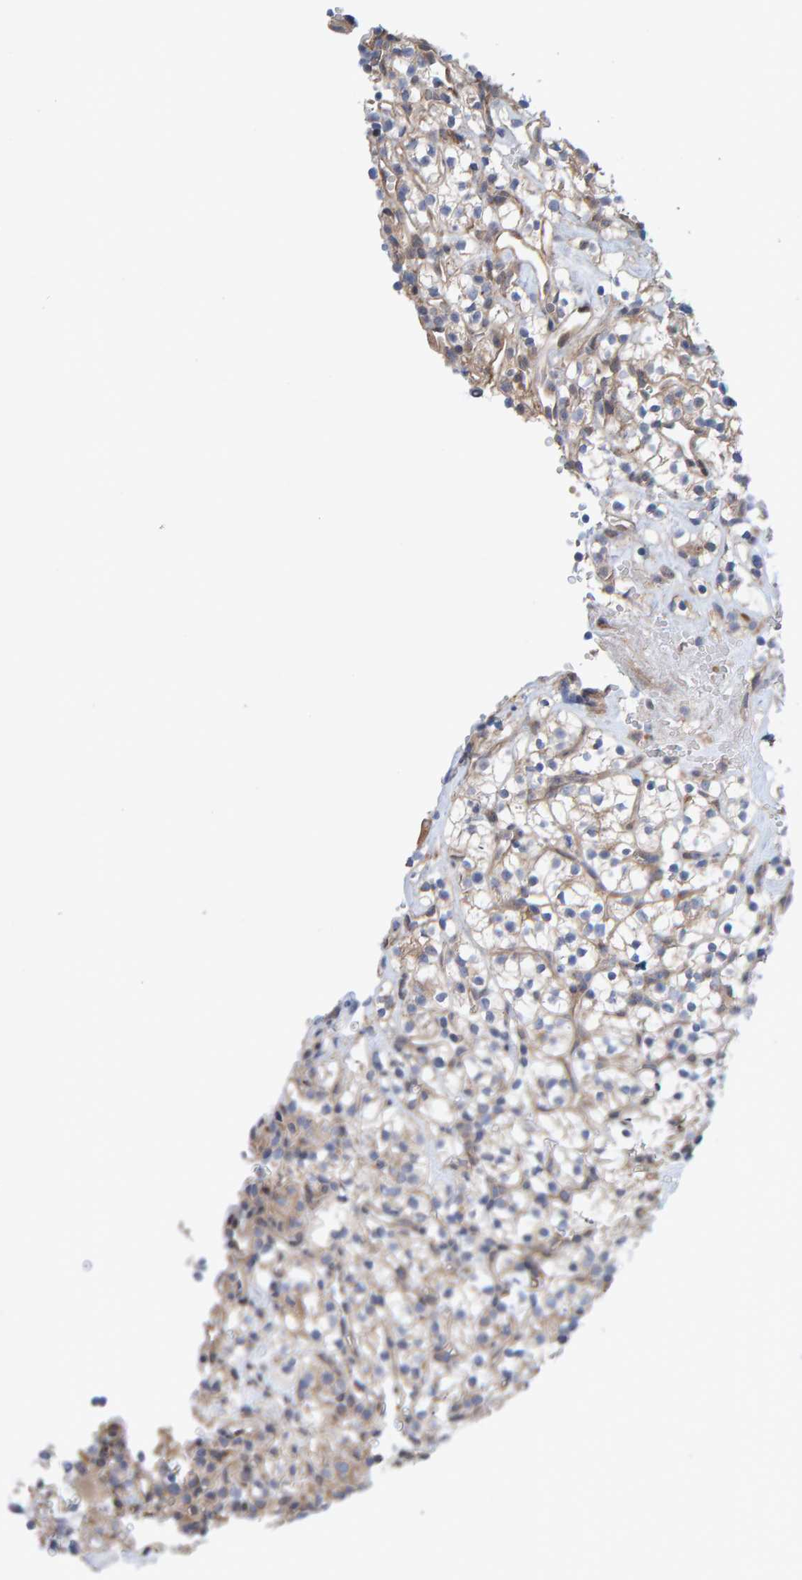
{"staining": {"intensity": "weak", "quantity": ">75%", "location": "cytoplasmic/membranous"}, "tissue": "renal cancer", "cell_type": "Tumor cells", "image_type": "cancer", "snomed": [{"axis": "morphology", "description": "Adenocarcinoma, NOS"}, {"axis": "topography", "description": "Kidney"}], "caption": "A brown stain labels weak cytoplasmic/membranous positivity of a protein in renal adenocarcinoma tumor cells. The staining was performed using DAB to visualize the protein expression in brown, while the nuclei were stained in blue with hematoxylin (Magnification: 20x).", "gene": "LRSAM1", "patient": {"sex": "female", "age": 57}}